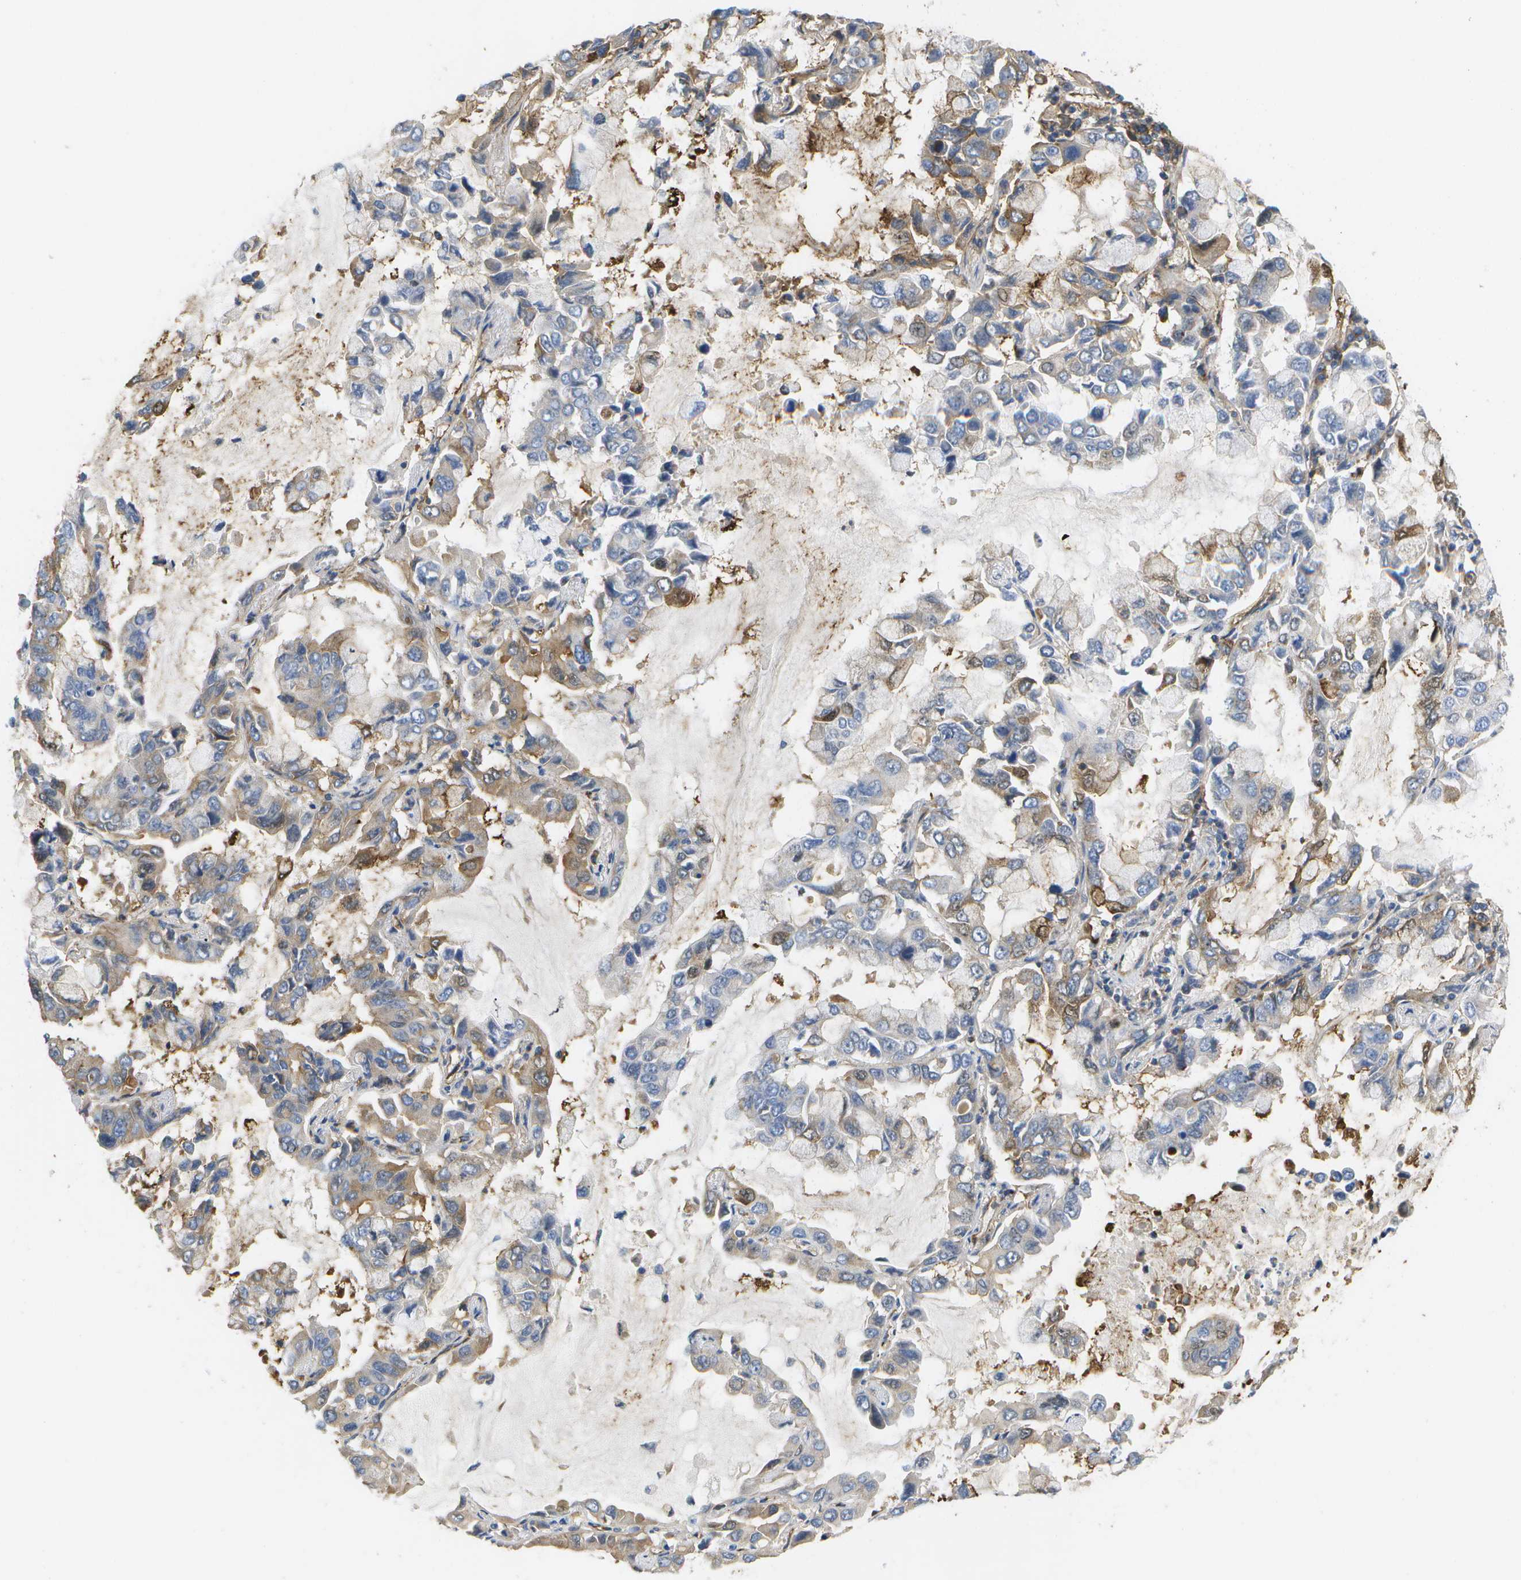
{"staining": {"intensity": "moderate", "quantity": "25%-75%", "location": "cytoplasmic/membranous"}, "tissue": "lung cancer", "cell_type": "Tumor cells", "image_type": "cancer", "snomed": [{"axis": "morphology", "description": "Adenocarcinoma, NOS"}, {"axis": "topography", "description": "Lung"}], "caption": "A medium amount of moderate cytoplasmic/membranous staining is present in approximately 25%-75% of tumor cells in lung cancer (adenocarcinoma) tissue. Immunohistochemistry stains the protein of interest in brown and the nuclei are stained blue.", "gene": "BST2", "patient": {"sex": "male", "age": 64}}